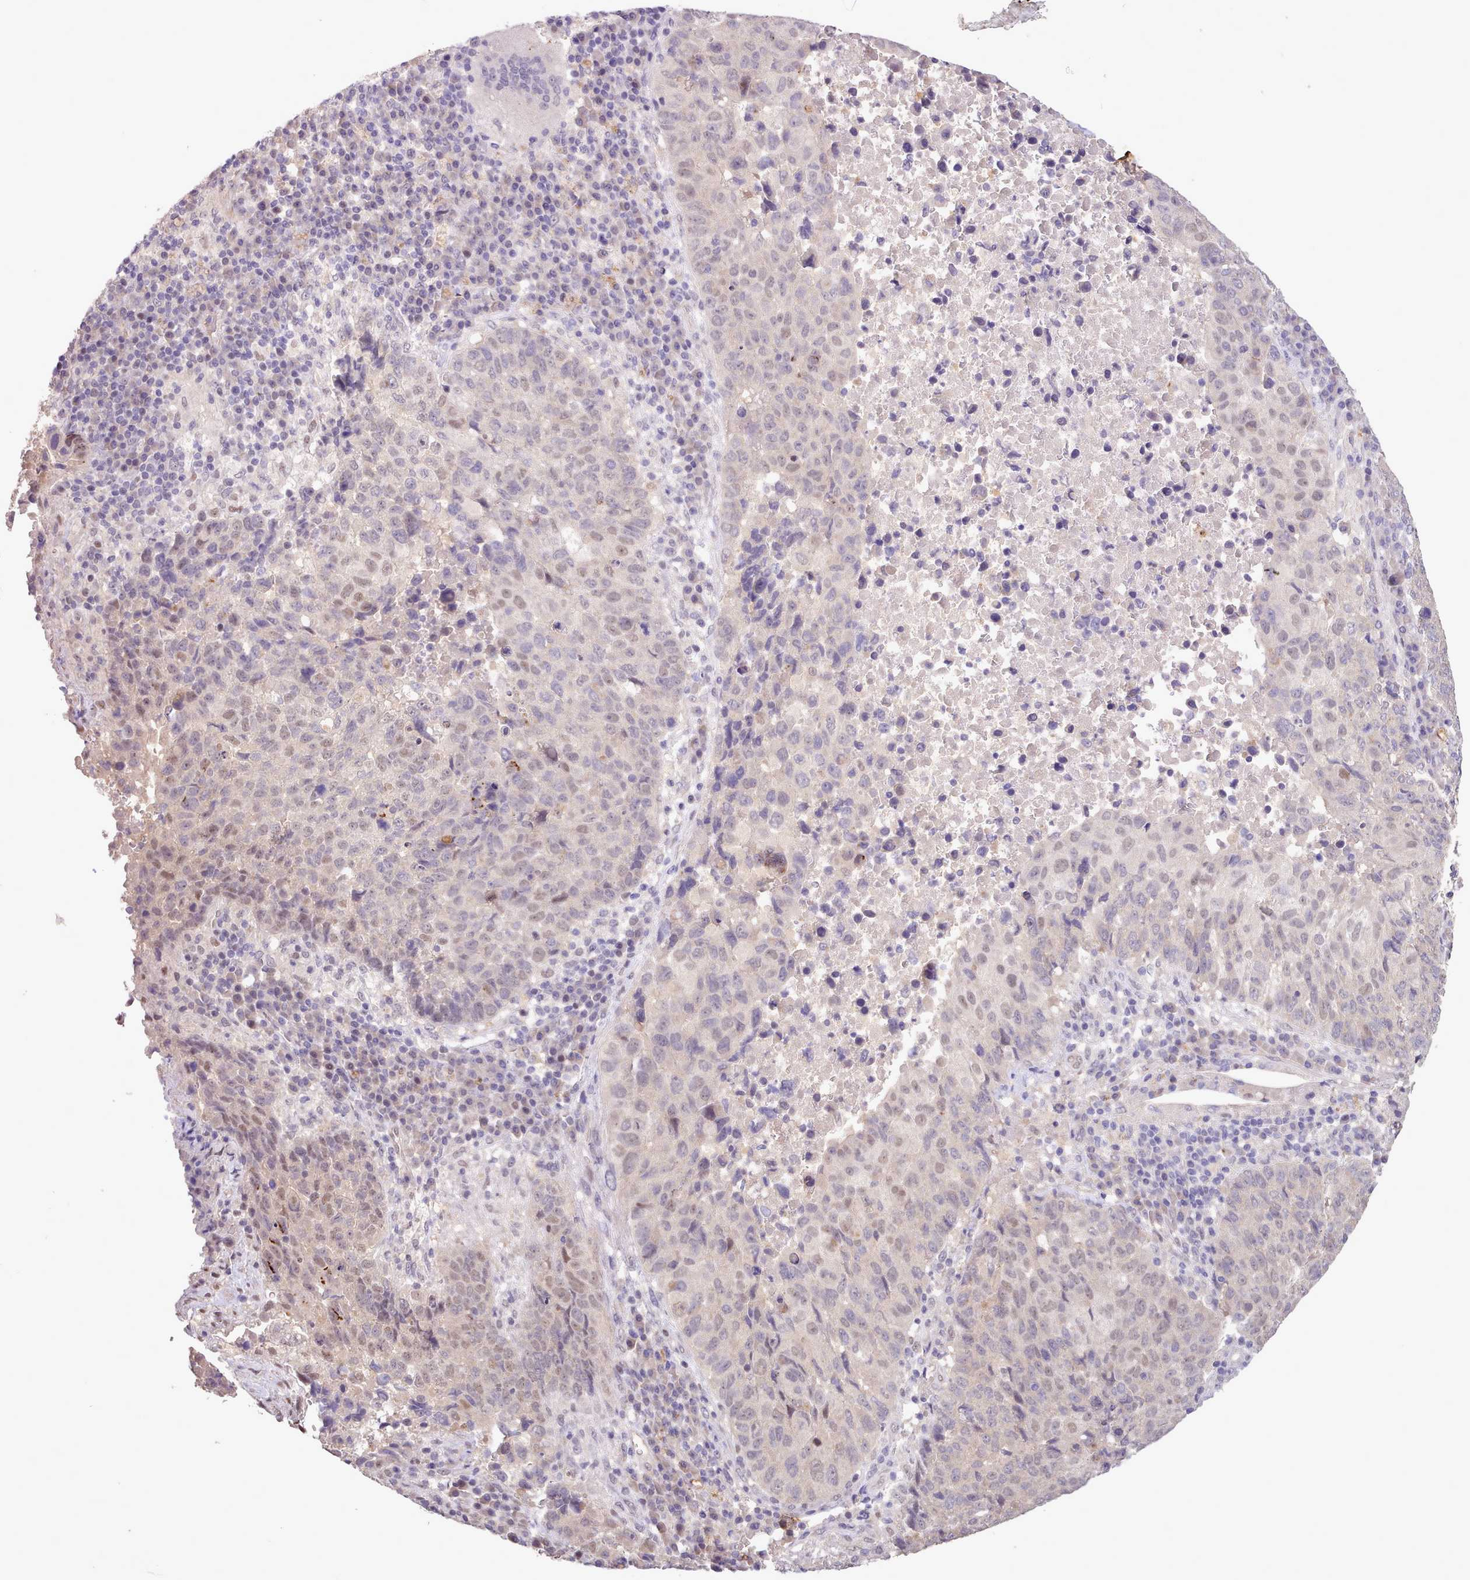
{"staining": {"intensity": "weak", "quantity": "<25%", "location": "nuclear"}, "tissue": "lung cancer", "cell_type": "Tumor cells", "image_type": "cancer", "snomed": [{"axis": "morphology", "description": "Squamous cell carcinoma, NOS"}, {"axis": "topography", "description": "Lung"}], "caption": "Immunohistochemistry (IHC) micrograph of neoplastic tissue: lung cancer (squamous cell carcinoma) stained with DAB (3,3'-diaminobenzidine) shows no significant protein positivity in tumor cells. (Immunohistochemistry, brightfield microscopy, high magnification).", "gene": "ZNF607", "patient": {"sex": "male", "age": 73}}